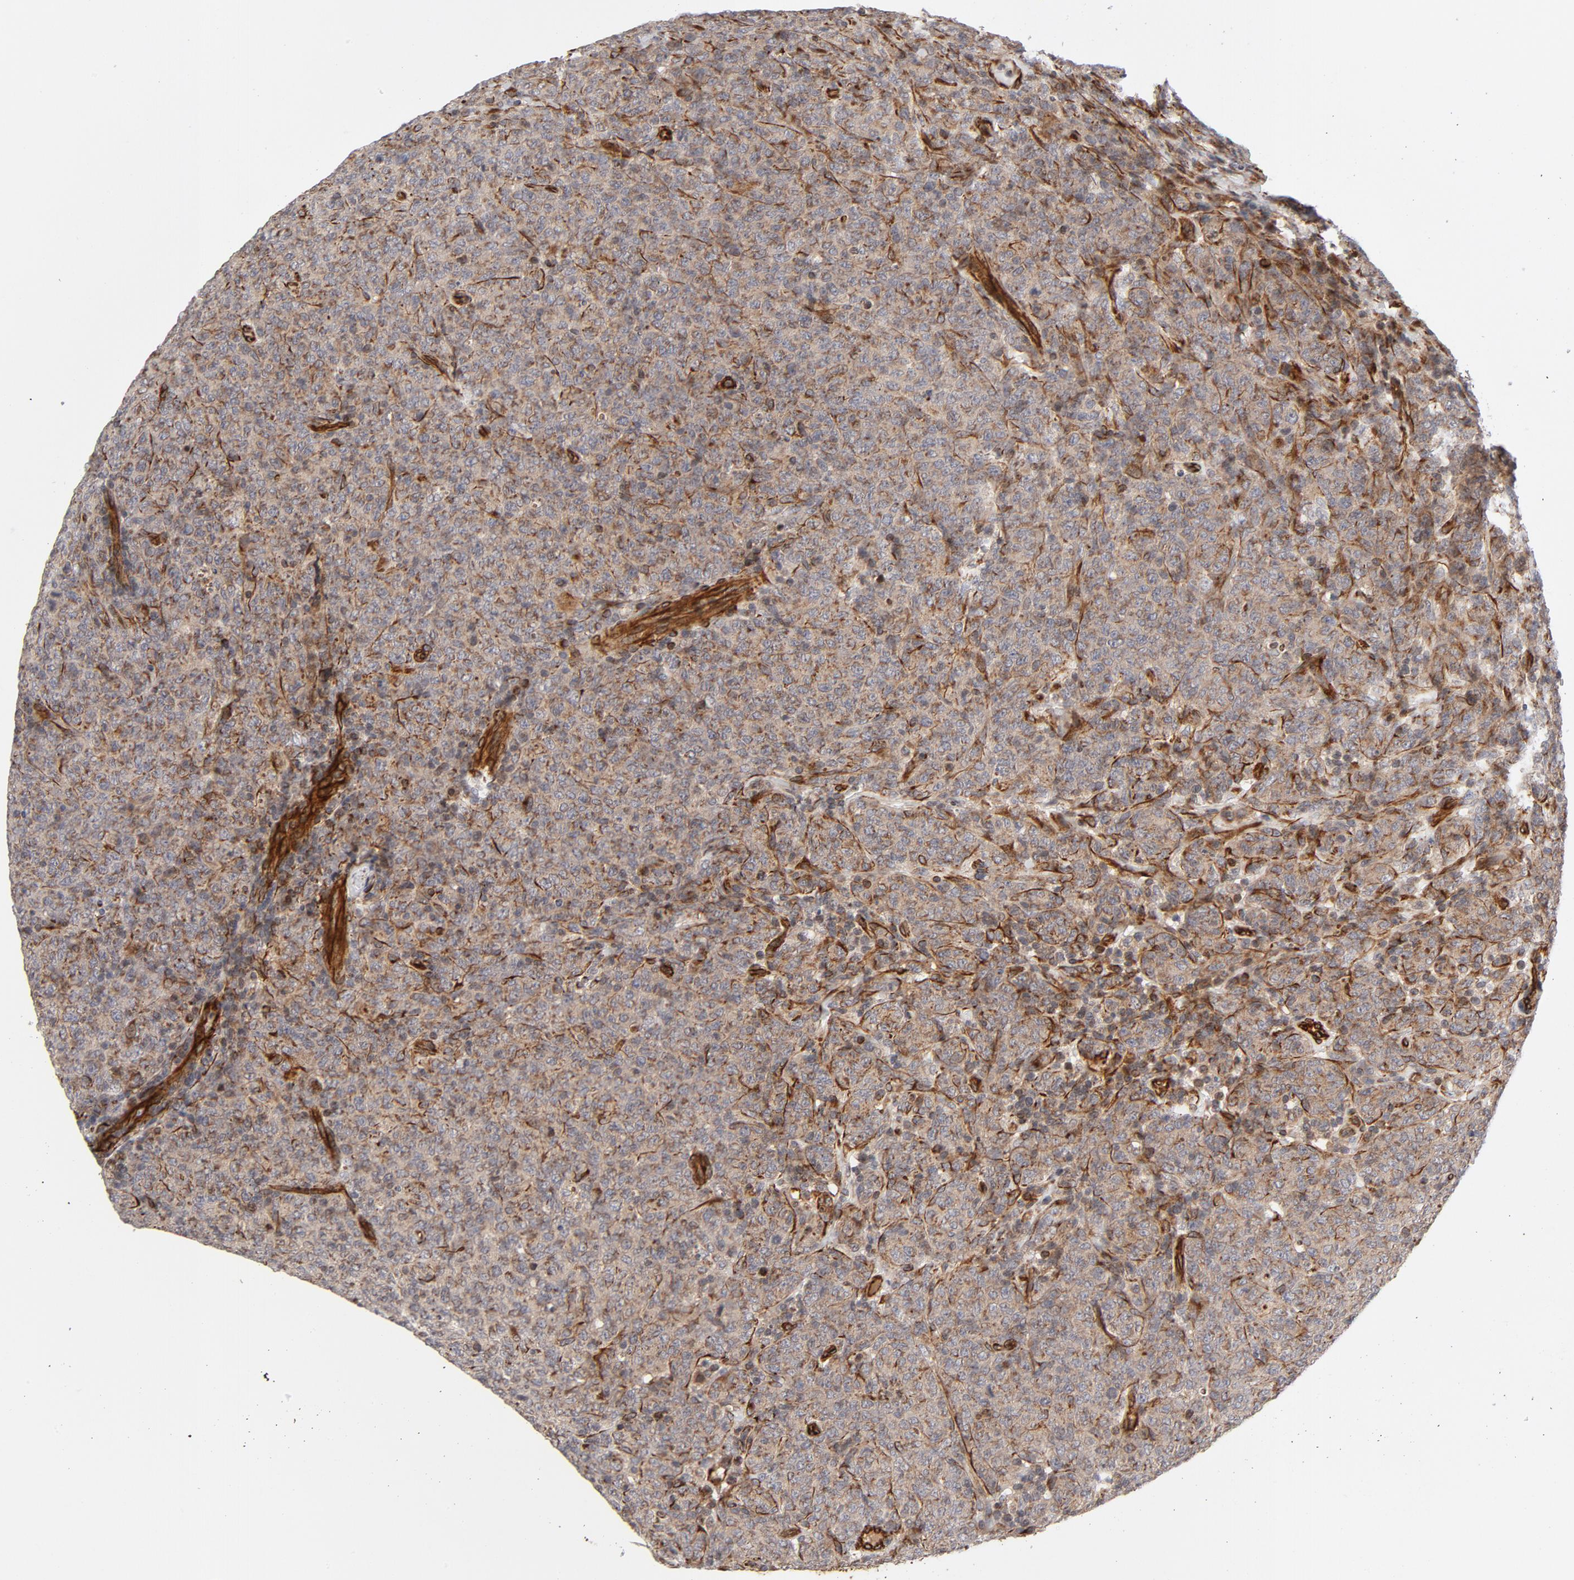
{"staining": {"intensity": "weak", "quantity": ">75%", "location": "cytoplasmic/membranous"}, "tissue": "lymphoma", "cell_type": "Tumor cells", "image_type": "cancer", "snomed": [{"axis": "morphology", "description": "Malignant lymphoma, non-Hodgkin's type, High grade"}, {"axis": "topography", "description": "Tonsil"}], "caption": "Lymphoma stained with a protein marker displays weak staining in tumor cells.", "gene": "DNAAF2", "patient": {"sex": "female", "age": 36}}